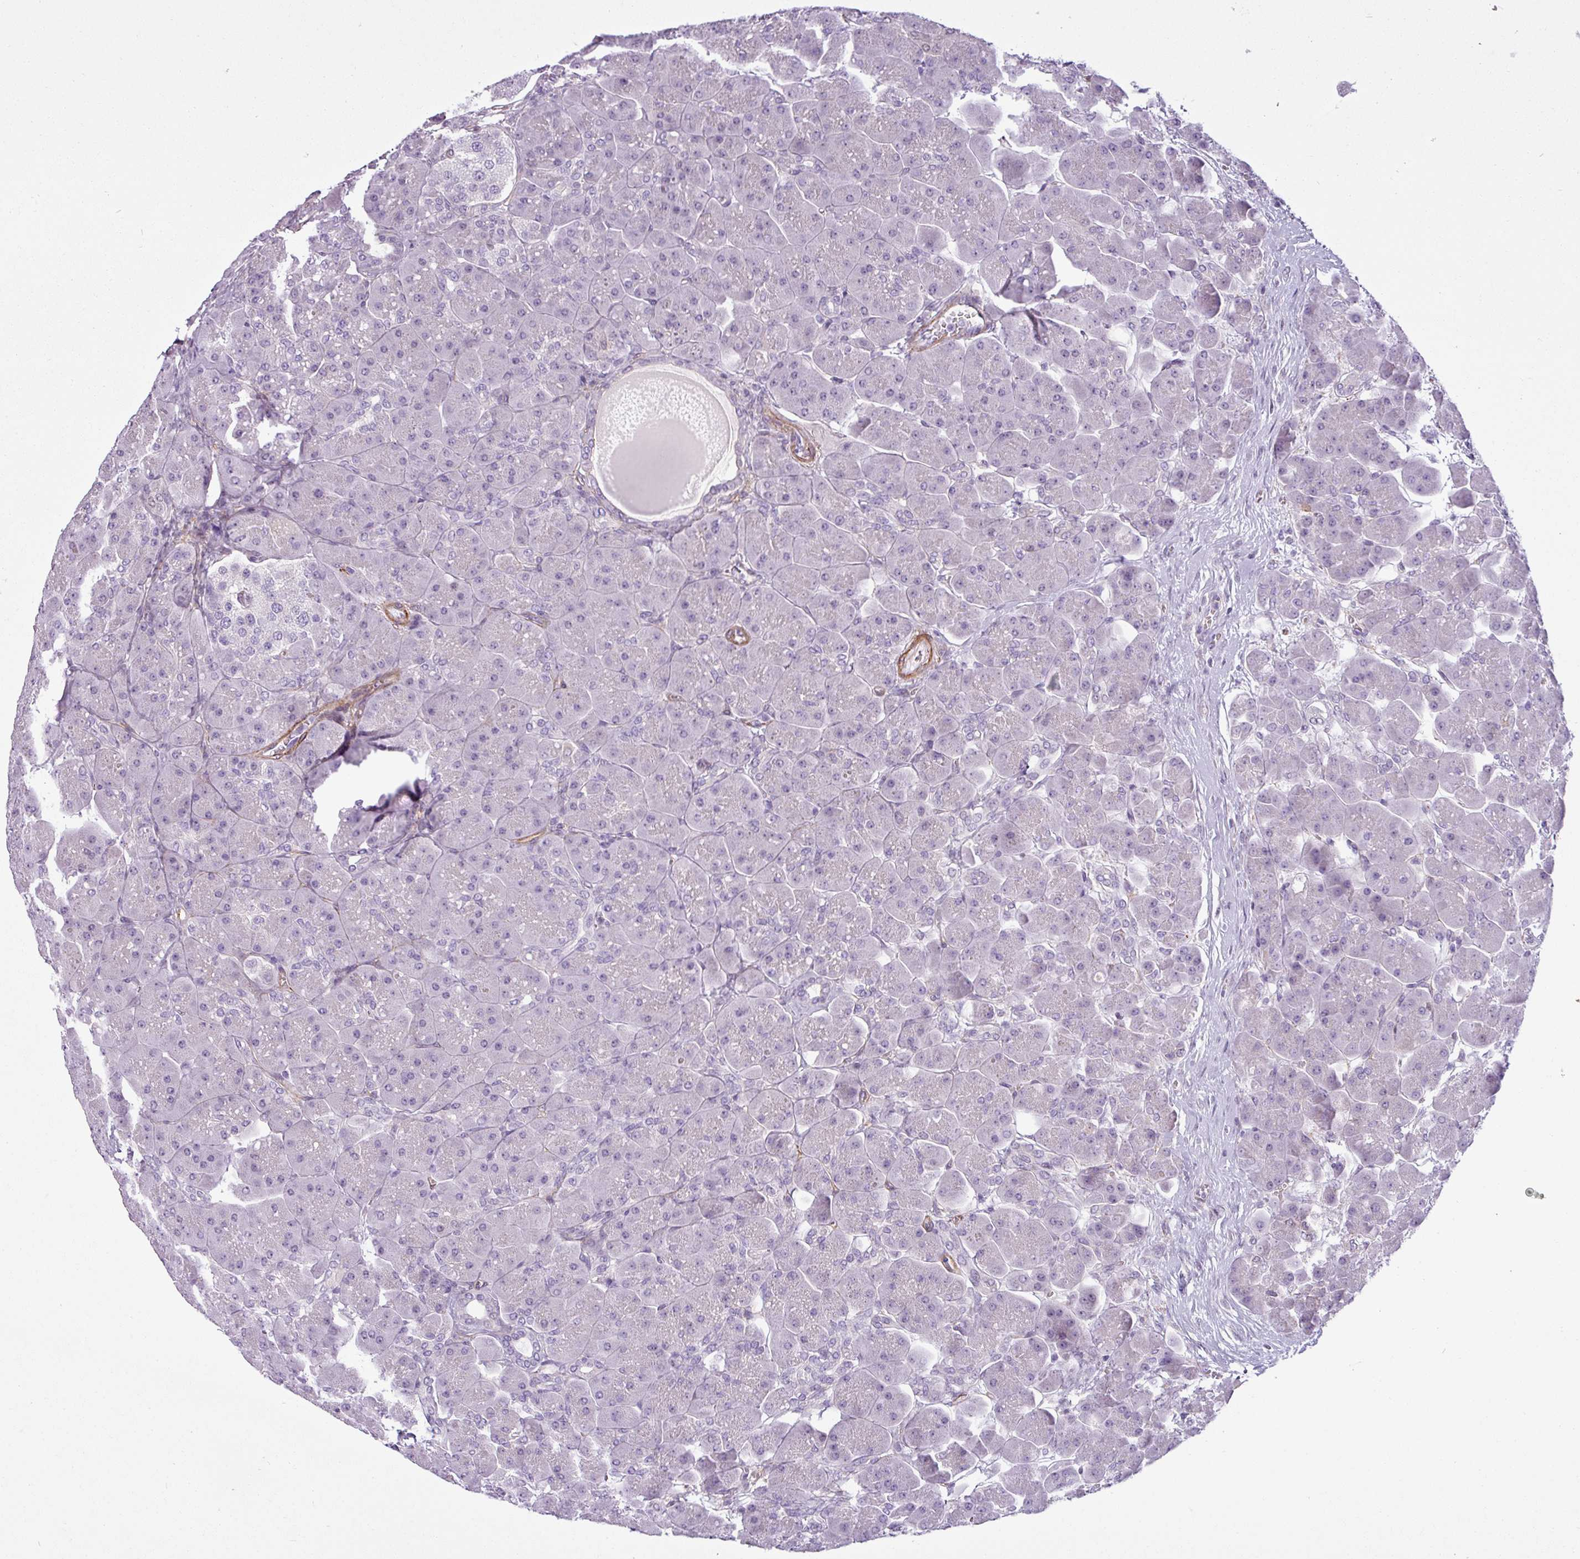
{"staining": {"intensity": "negative", "quantity": "none", "location": "none"}, "tissue": "pancreas", "cell_type": "Exocrine glandular cells", "image_type": "normal", "snomed": [{"axis": "morphology", "description": "Normal tissue, NOS"}, {"axis": "topography", "description": "Pancreas"}], "caption": "Exocrine glandular cells show no significant protein staining in normal pancreas.", "gene": "ATP10A", "patient": {"sex": "male", "age": 66}}